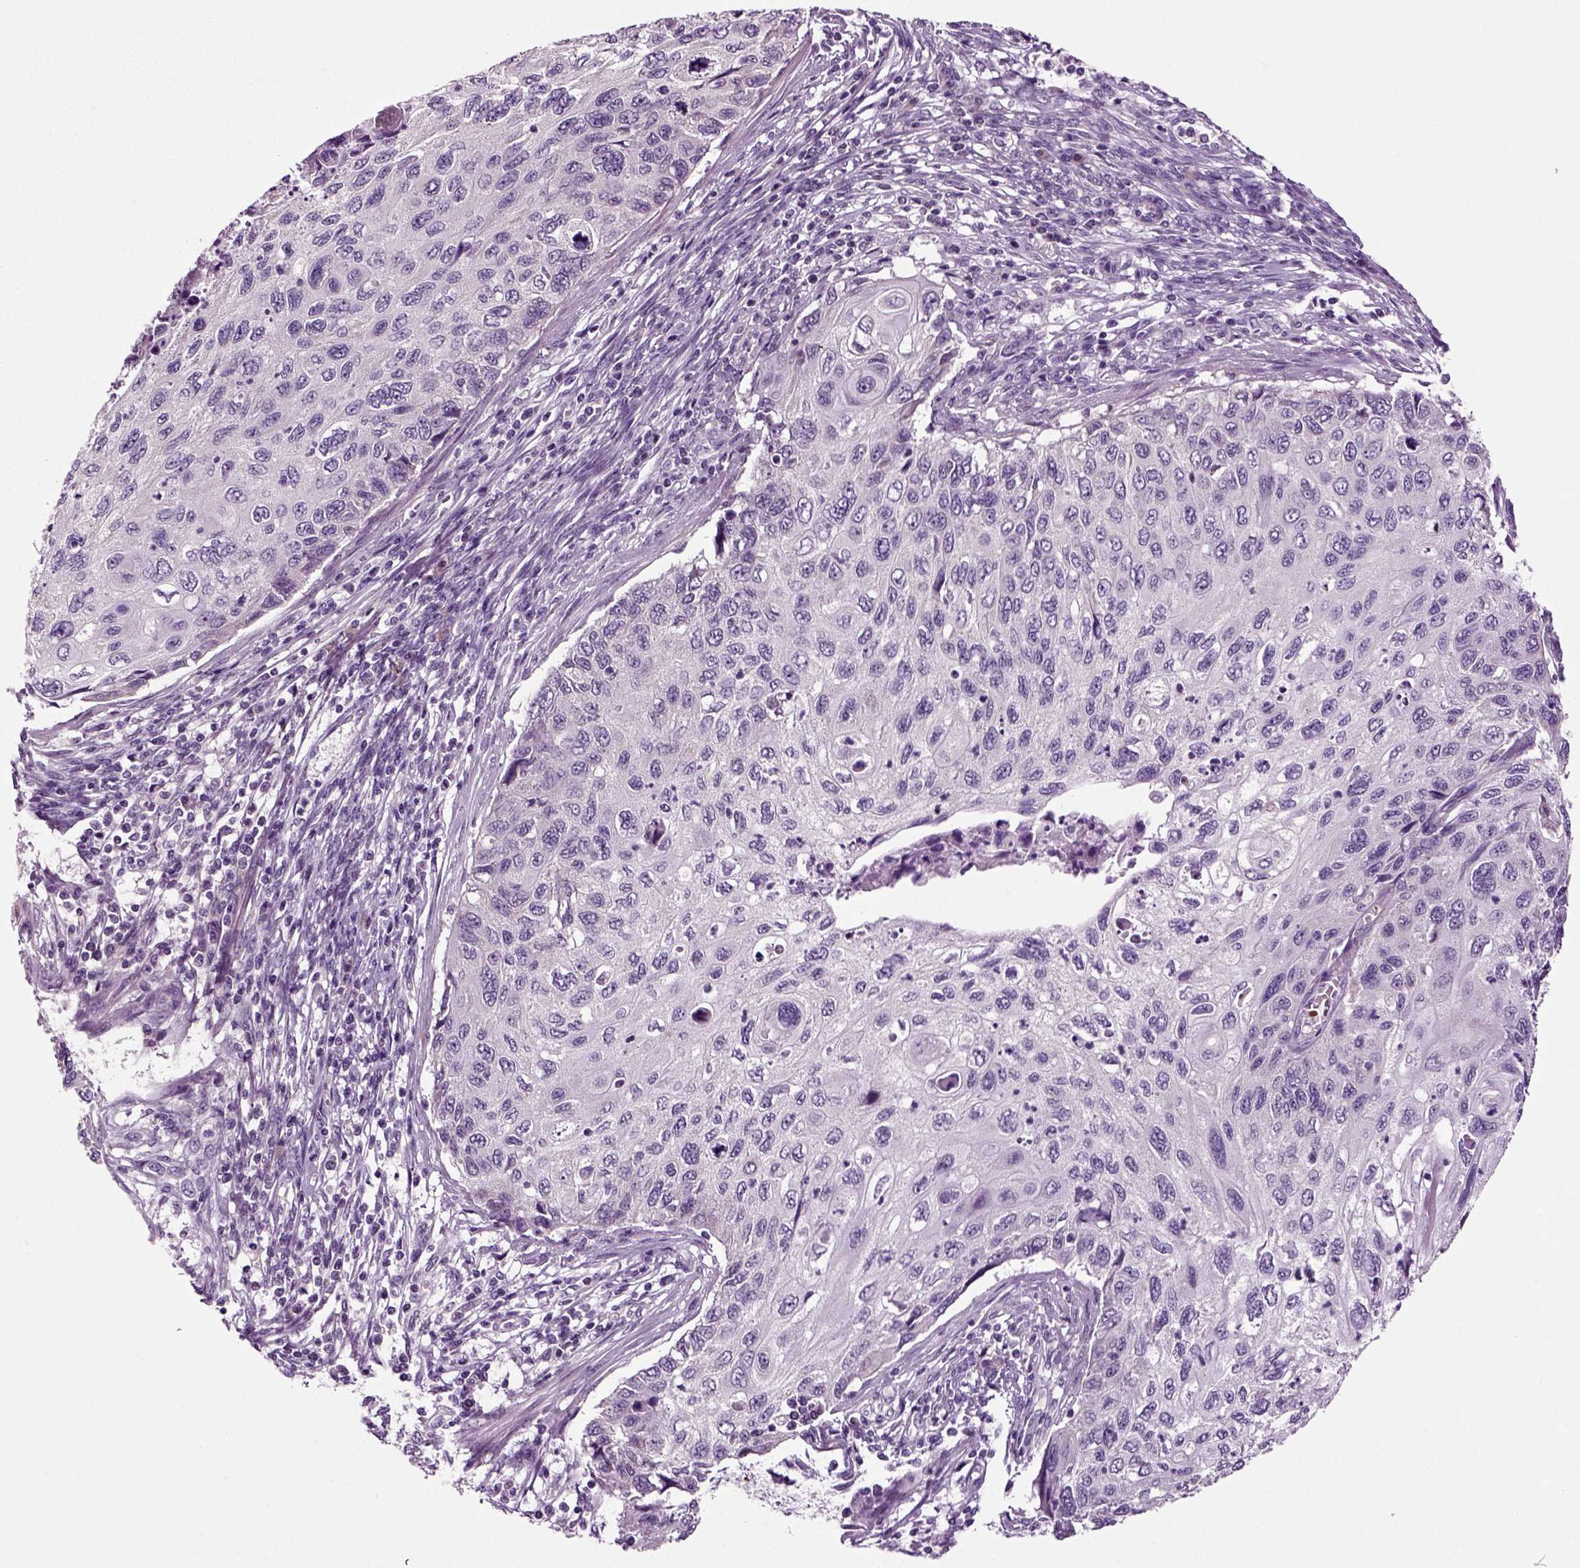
{"staining": {"intensity": "negative", "quantity": "none", "location": "none"}, "tissue": "cervical cancer", "cell_type": "Tumor cells", "image_type": "cancer", "snomed": [{"axis": "morphology", "description": "Squamous cell carcinoma, NOS"}, {"axis": "topography", "description": "Cervix"}], "caption": "High power microscopy photomicrograph of an IHC photomicrograph of cervical cancer, revealing no significant expression in tumor cells.", "gene": "SPATA17", "patient": {"sex": "female", "age": 70}}